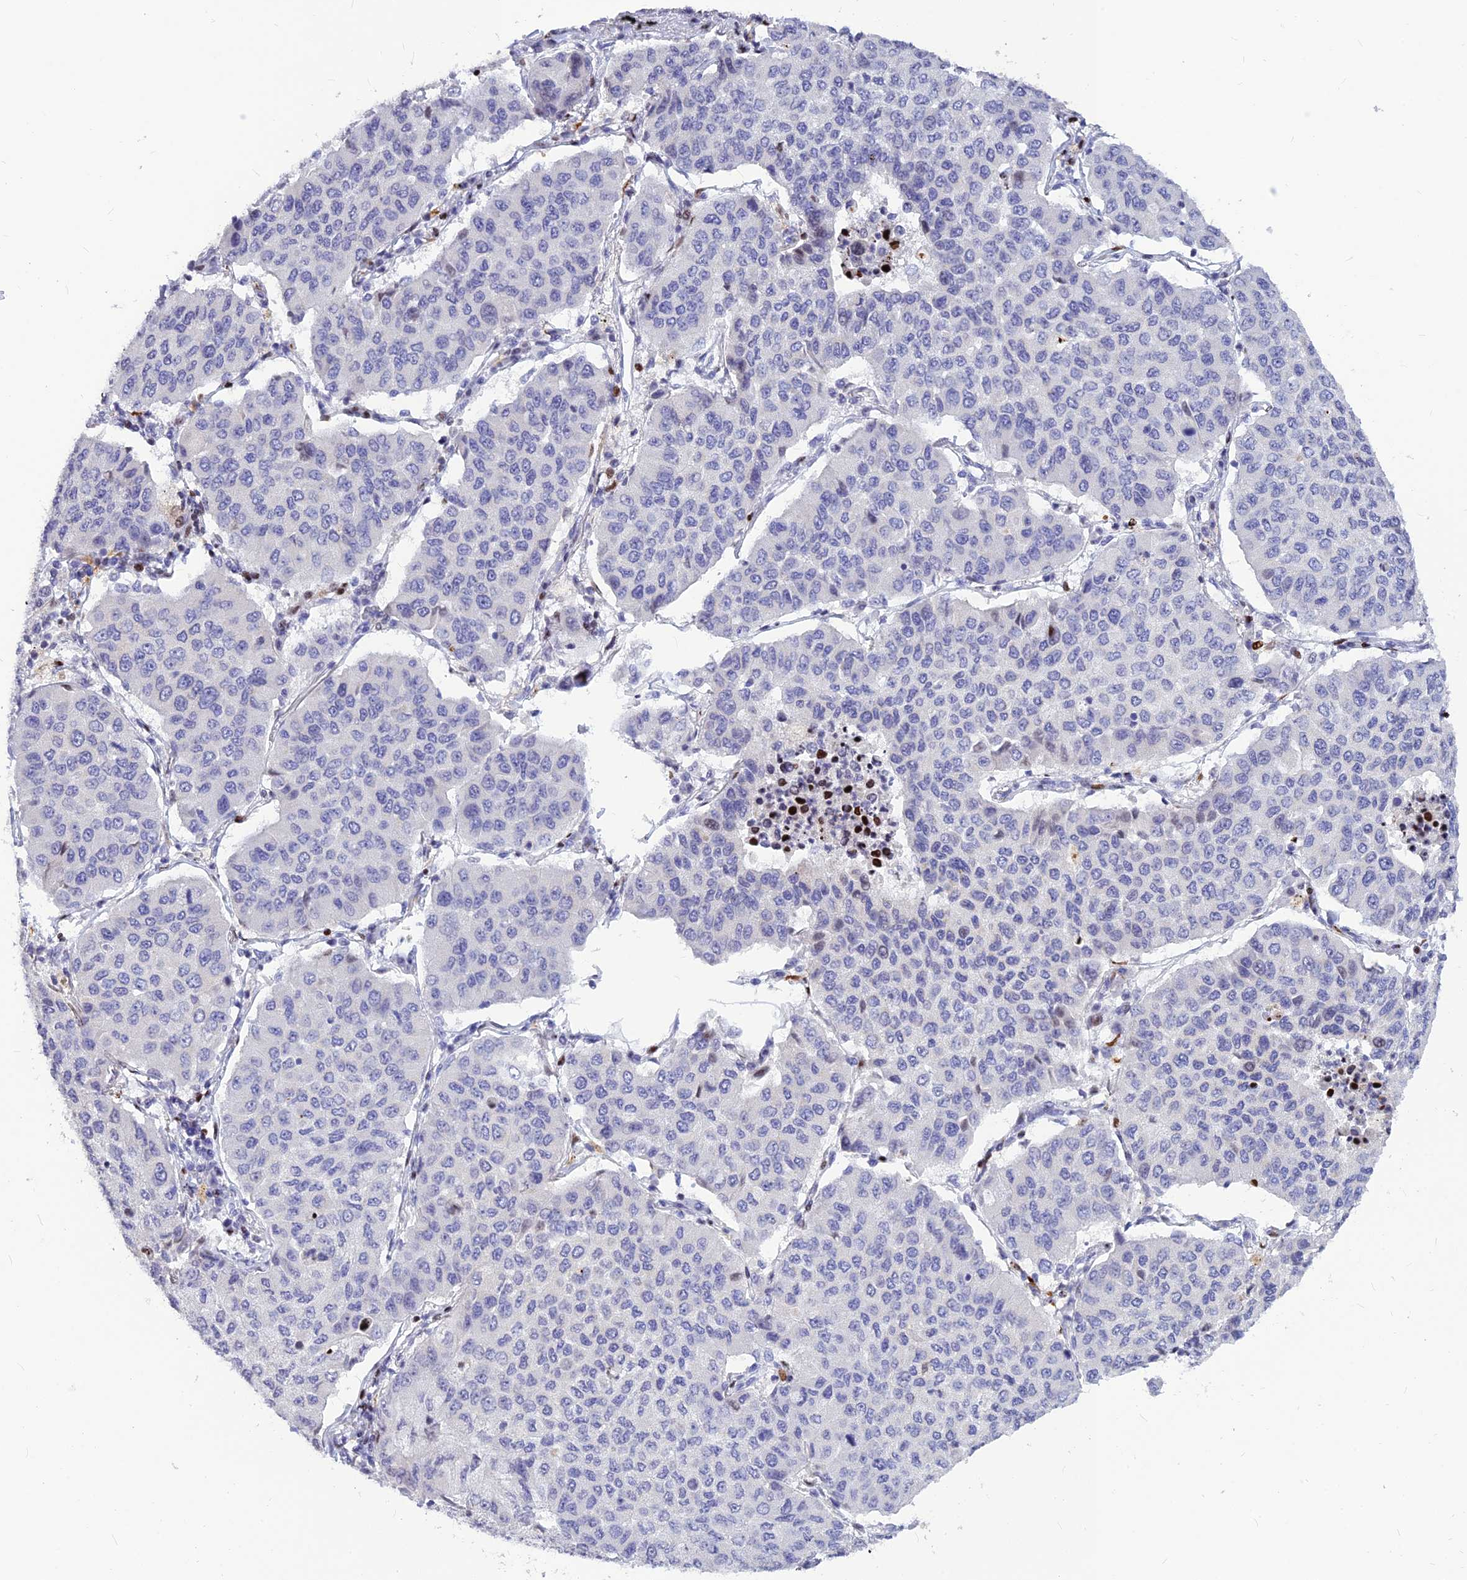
{"staining": {"intensity": "negative", "quantity": "none", "location": "none"}, "tissue": "lung cancer", "cell_type": "Tumor cells", "image_type": "cancer", "snomed": [{"axis": "morphology", "description": "Squamous cell carcinoma, NOS"}, {"axis": "topography", "description": "Lung"}], "caption": "This micrograph is of squamous cell carcinoma (lung) stained with immunohistochemistry (IHC) to label a protein in brown with the nuclei are counter-stained blue. There is no positivity in tumor cells.", "gene": "PRPS1", "patient": {"sex": "male", "age": 74}}